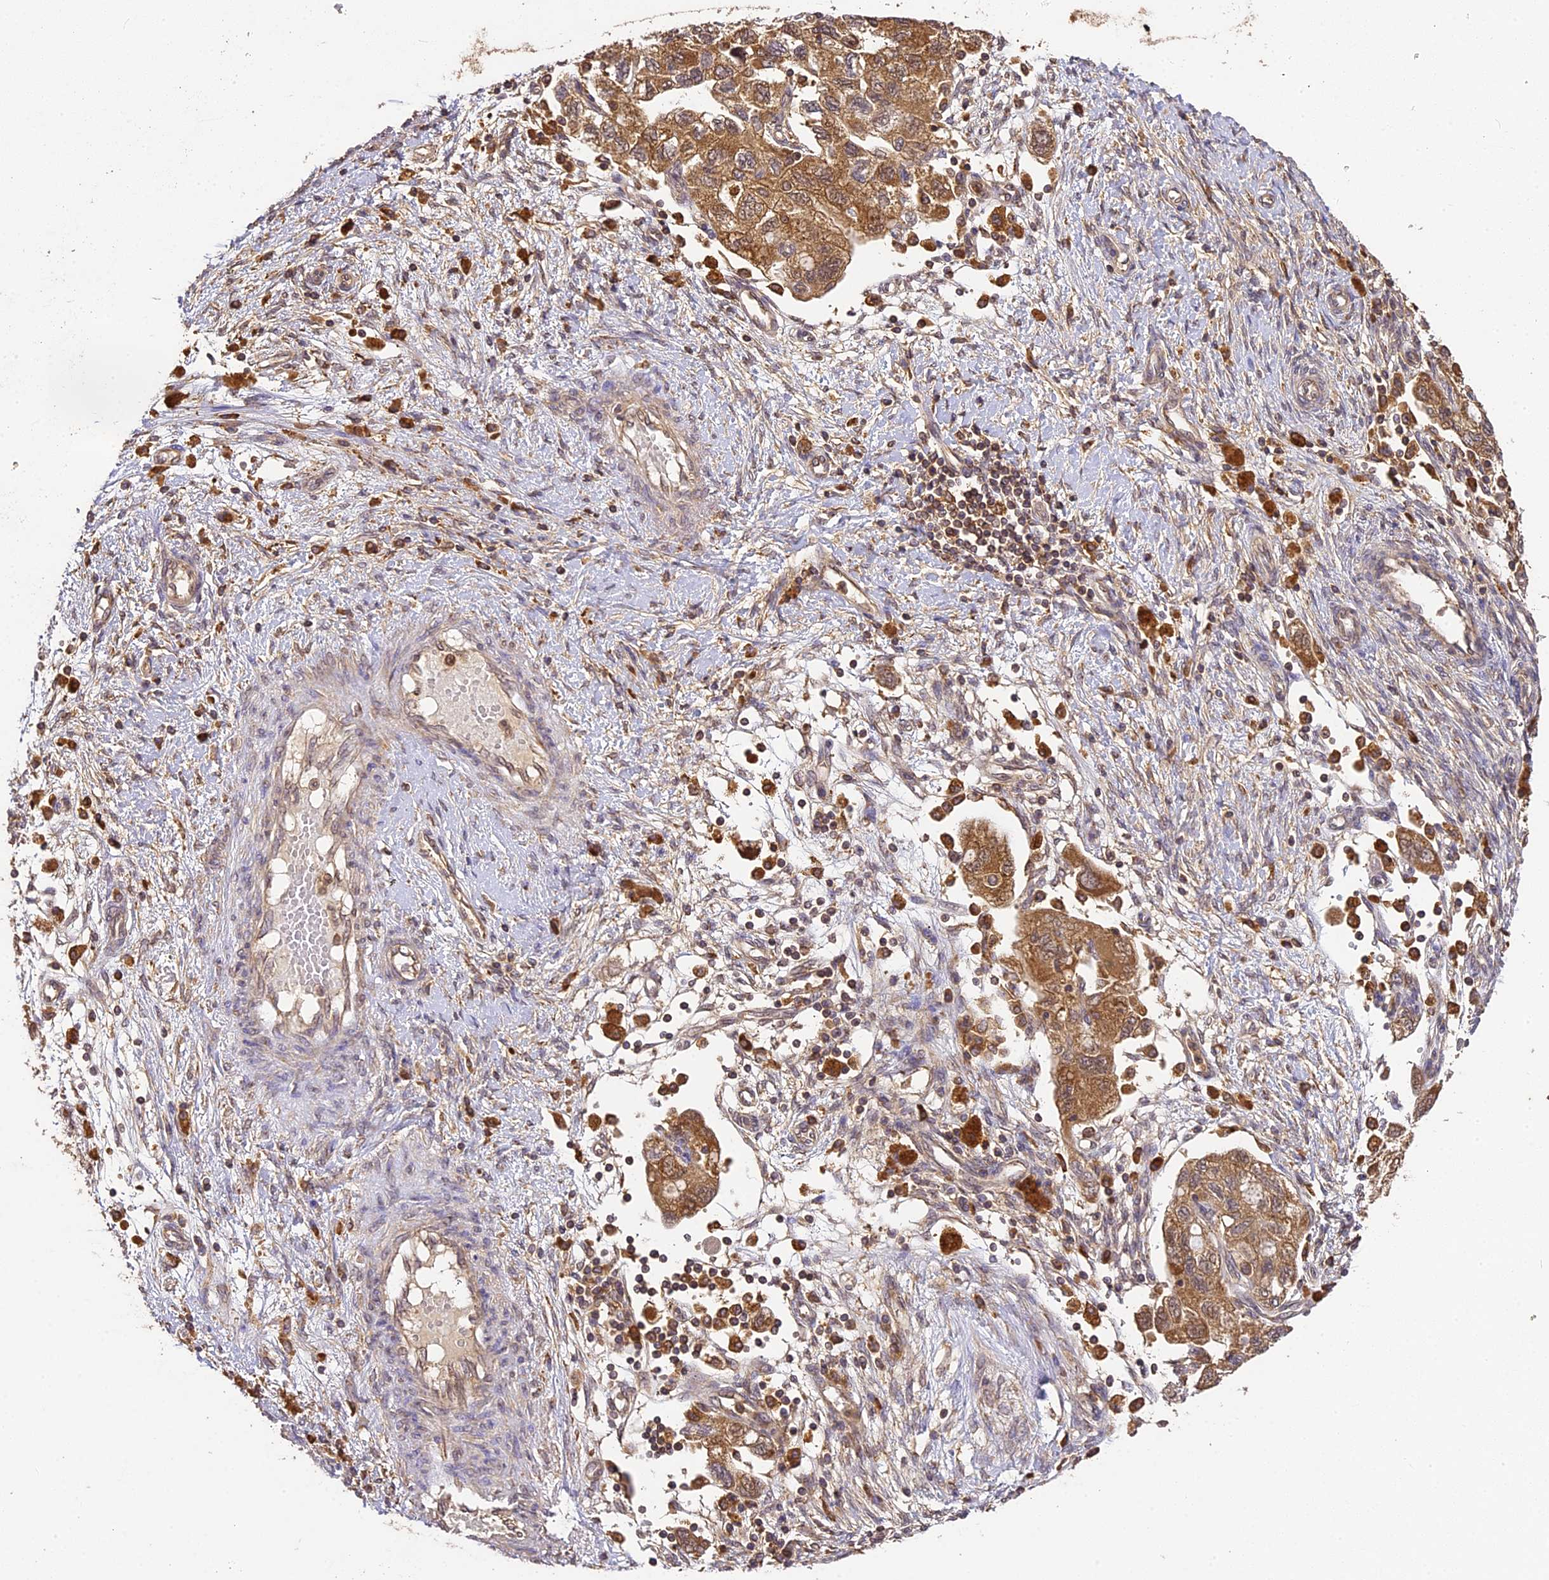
{"staining": {"intensity": "moderate", "quantity": ">75%", "location": "cytoplasmic/membranous"}, "tissue": "ovarian cancer", "cell_type": "Tumor cells", "image_type": "cancer", "snomed": [{"axis": "morphology", "description": "Carcinoma, NOS"}, {"axis": "morphology", "description": "Cystadenocarcinoma, serous, NOS"}, {"axis": "topography", "description": "Ovary"}], "caption": "Human ovarian cancer (serous cystadenocarcinoma) stained with a protein marker demonstrates moderate staining in tumor cells.", "gene": "BRAP", "patient": {"sex": "female", "age": 69}}